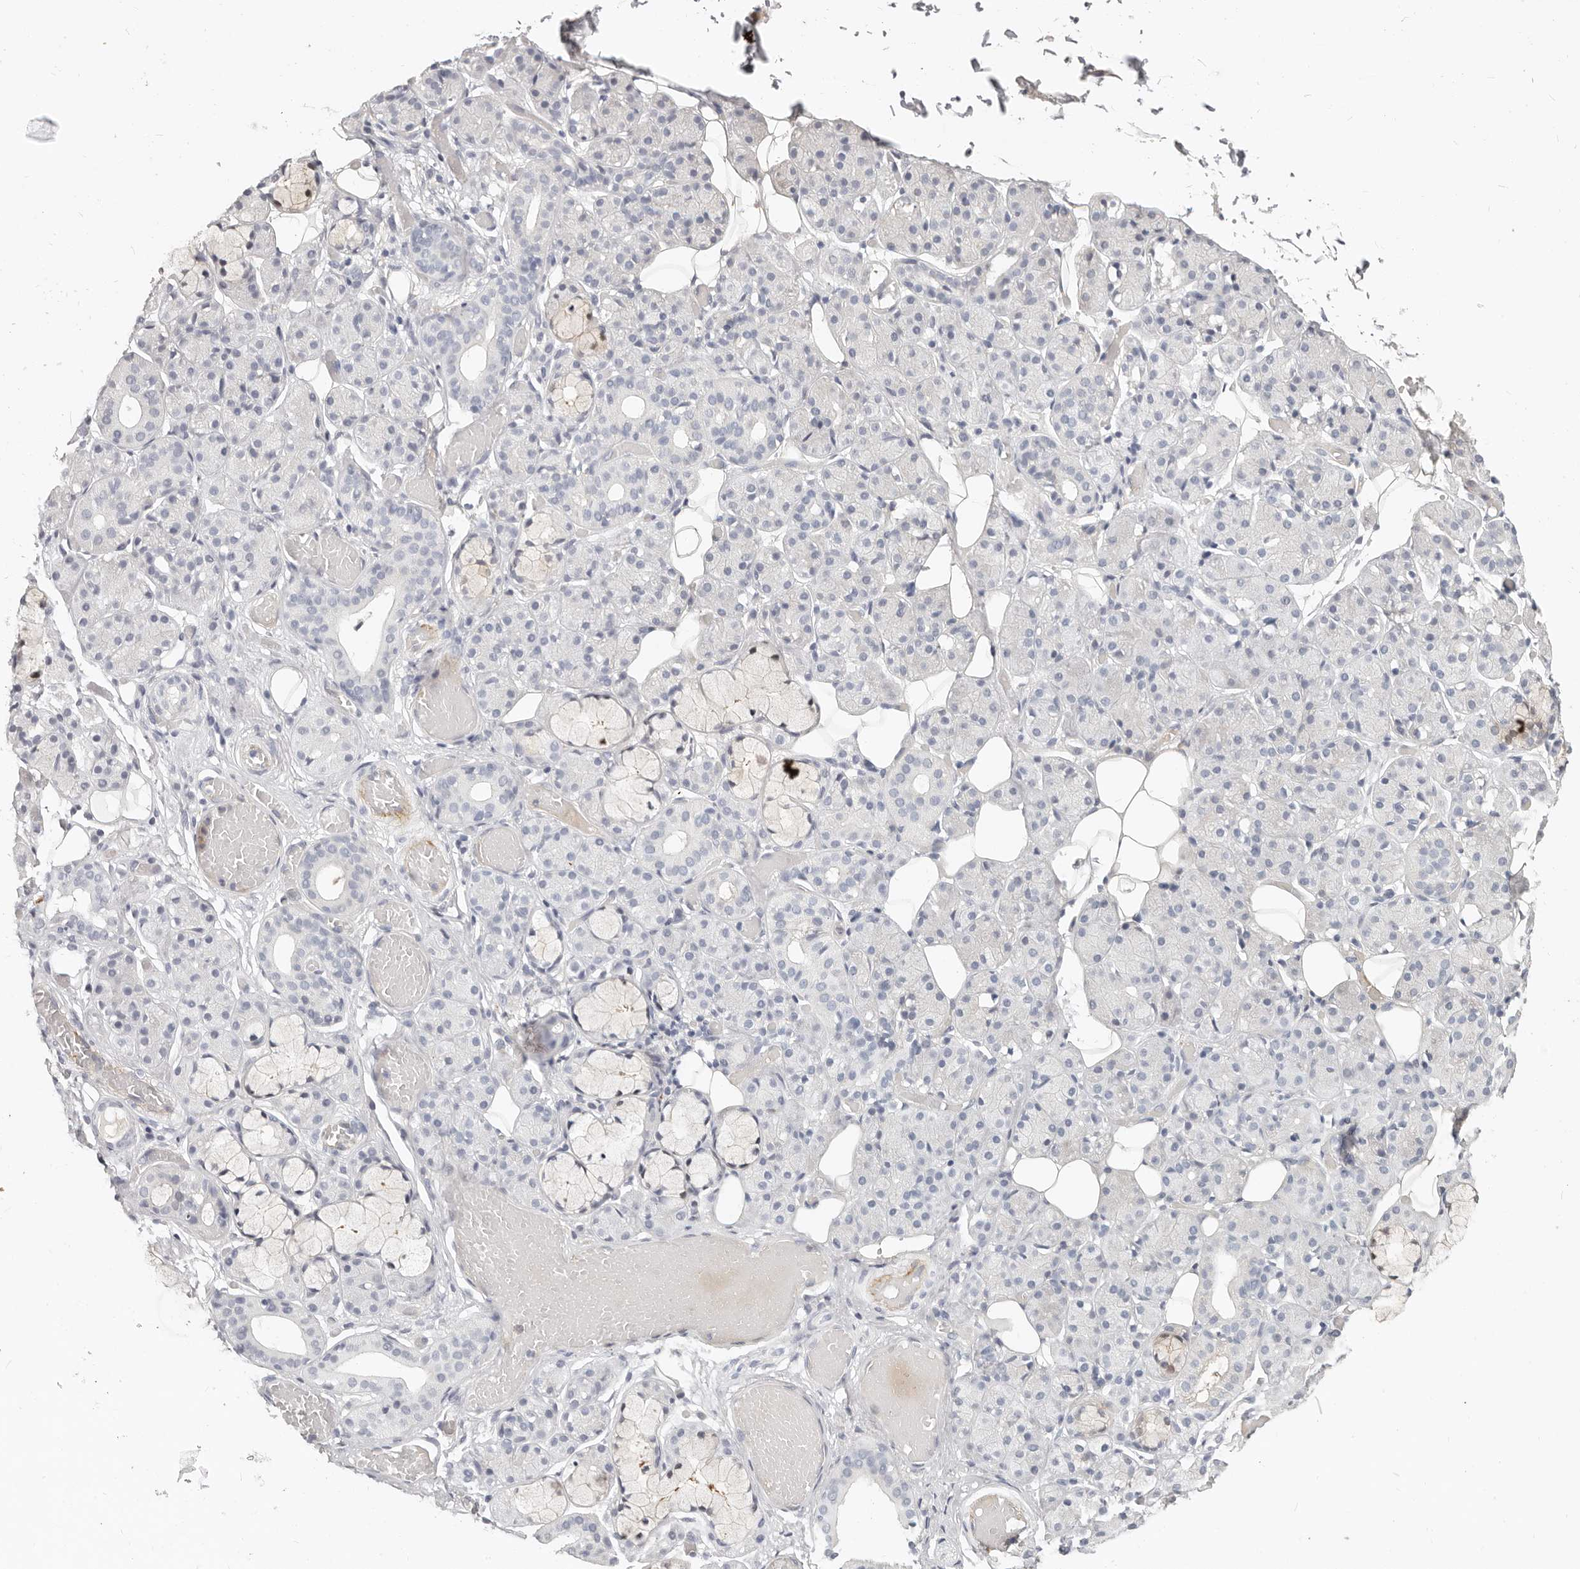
{"staining": {"intensity": "negative", "quantity": "none", "location": "none"}, "tissue": "salivary gland", "cell_type": "Glandular cells", "image_type": "normal", "snomed": [{"axis": "morphology", "description": "Normal tissue, NOS"}, {"axis": "topography", "description": "Salivary gland"}], "caption": "Glandular cells show no significant protein staining in benign salivary gland. The staining was performed using DAB (3,3'-diaminobenzidine) to visualize the protein expression in brown, while the nuclei were stained in blue with hematoxylin (Magnification: 20x).", "gene": "ZRANB1", "patient": {"sex": "male", "age": 63}}